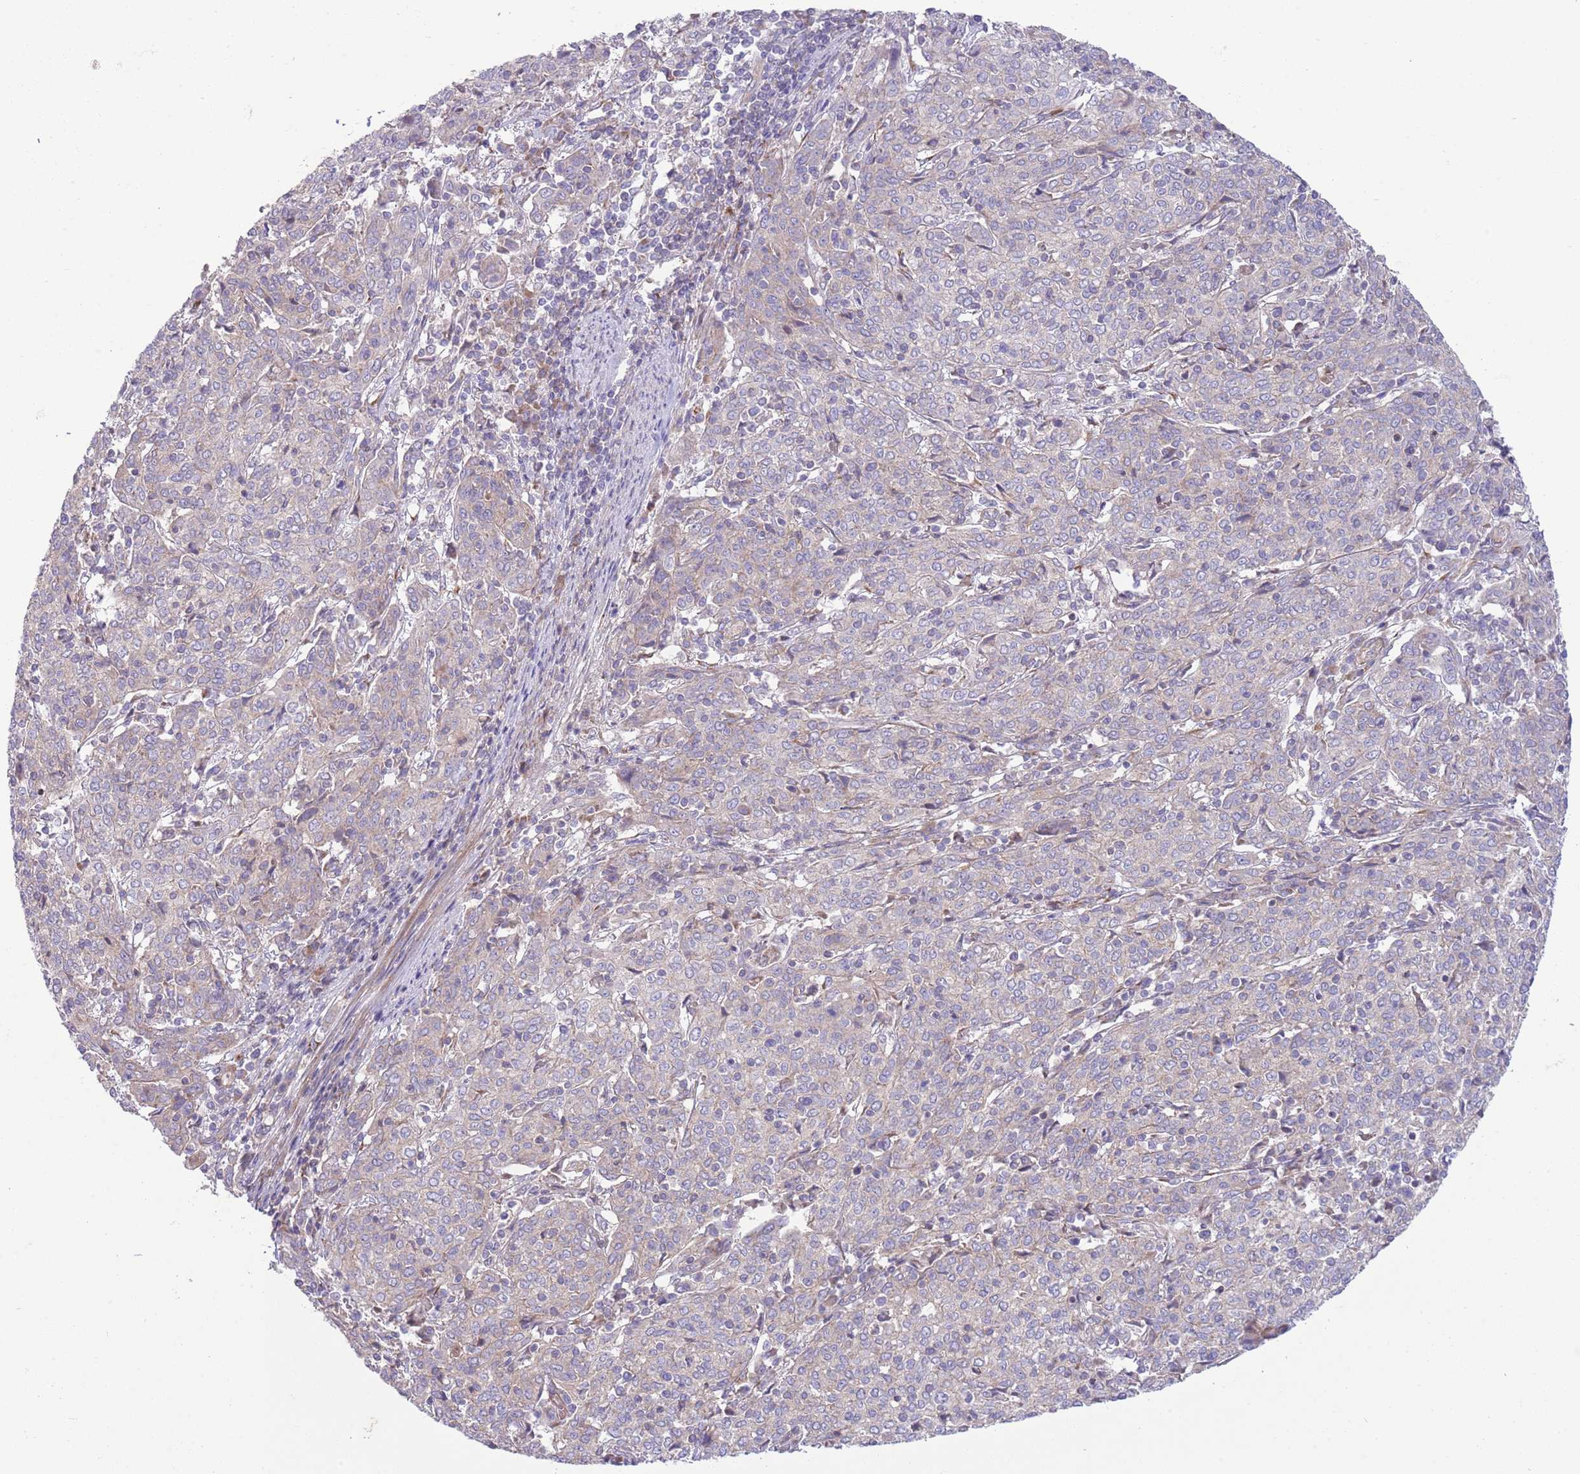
{"staining": {"intensity": "weak", "quantity": "<25%", "location": "cytoplasmic/membranous"}, "tissue": "cervical cancer", "cell_type": "Tumor cells", "image_type": "cancer", "snomed": [{"axis": "morphology", "description": "Squamous cell carcinoma, NOS"}, {"axis": "topography", "description": "Cervix"}], "caption": "Histopathology image shows no significant protein staining in tumor cells of squamous cell carcinoma (cervical).", "gene": "TOMM5", "patient": {"sex": "female", "age": 67}}